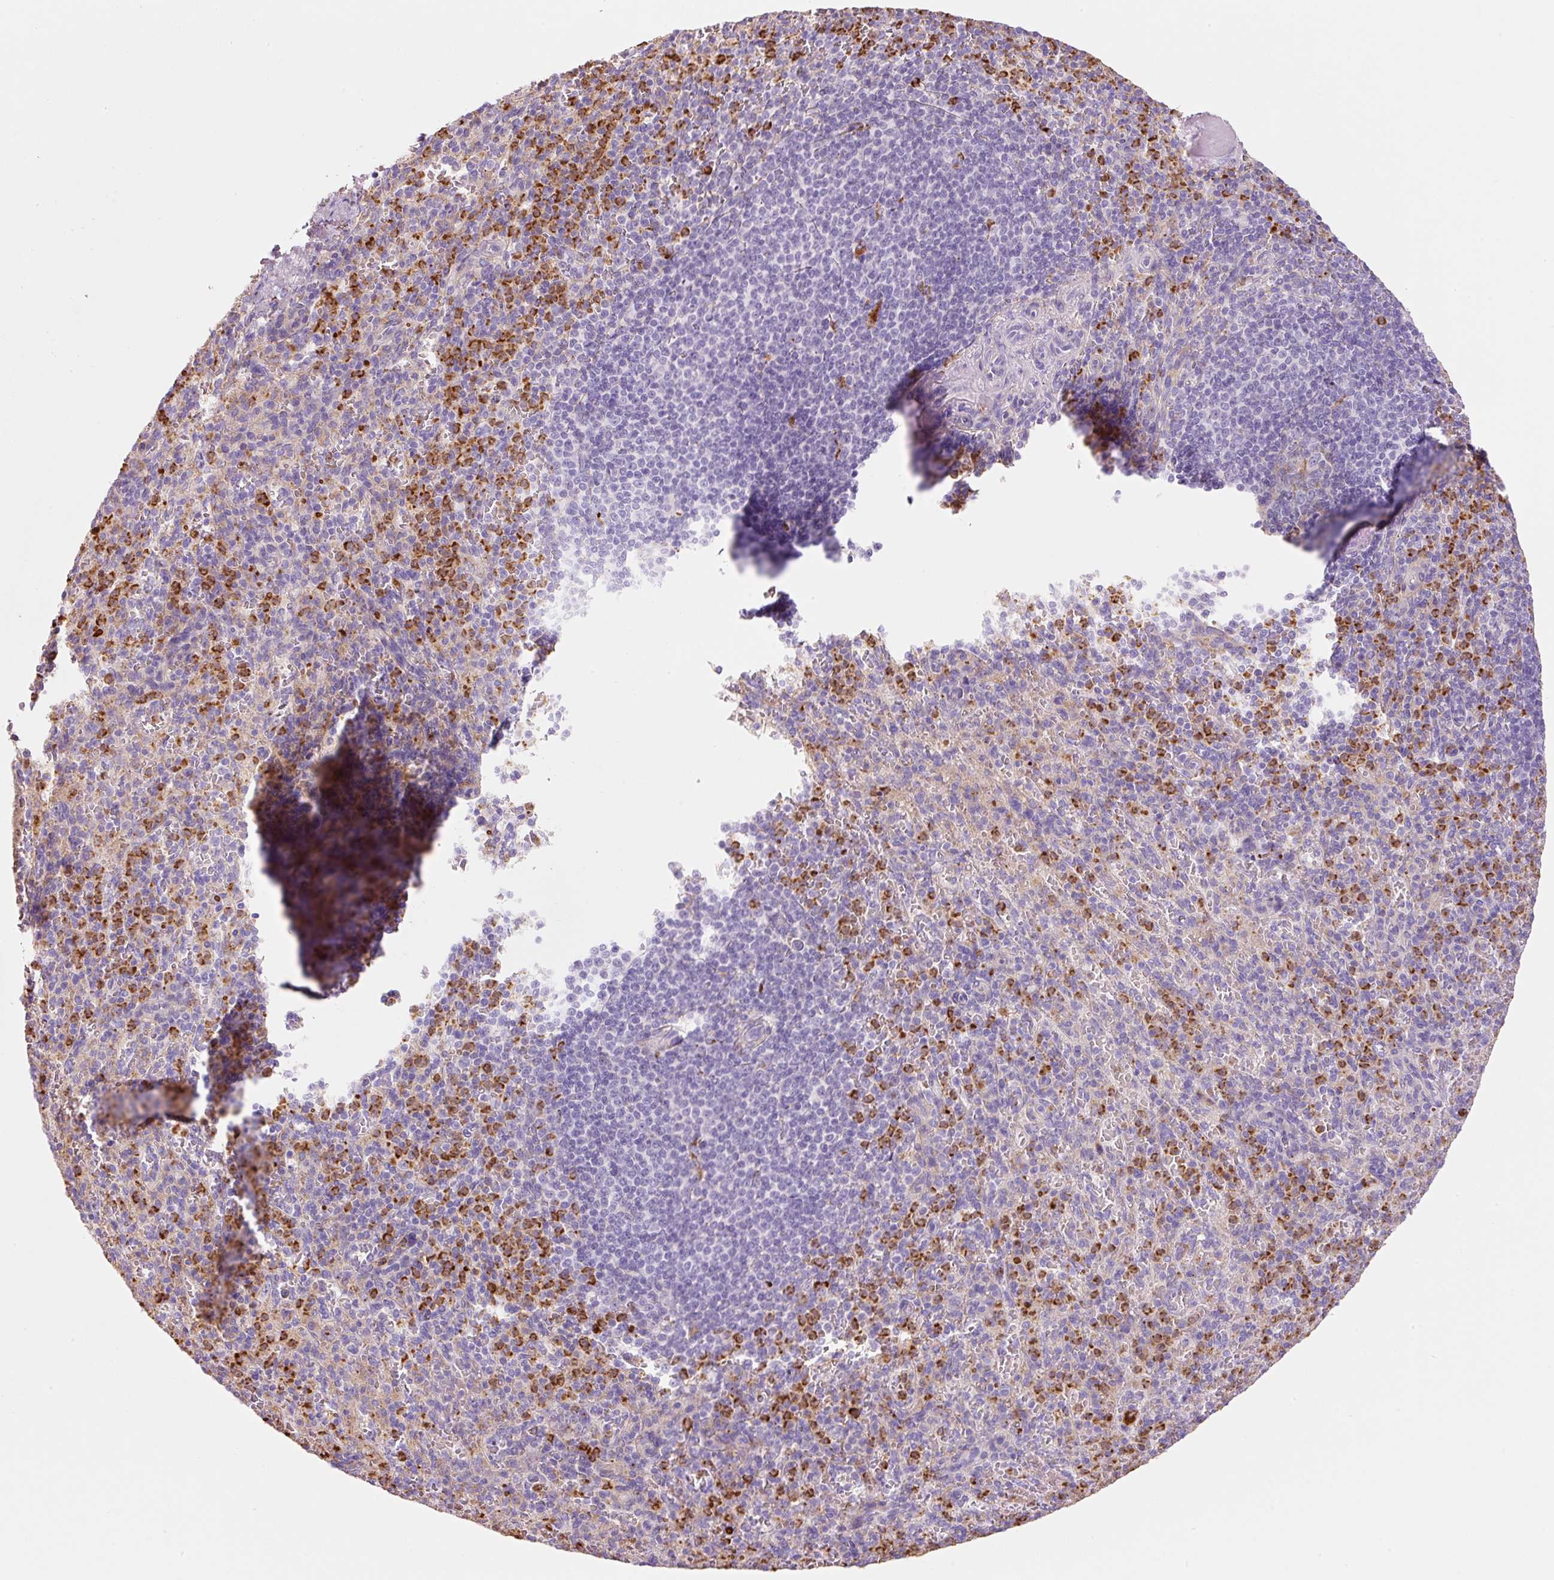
{"staining": {"intensity": "strong", "quantity": "<25%", "location": "cytoplasmic/membranous"}, "tissue": "spleen", "cell_type": "Cells in red pulp", "image_type": "normal", "snomed": [{"axis": "morphology", "description": "Normal tissue, NOS"}, {"axis": "topography", "description": "Spleen"}], "caption": "Immunohistochemistry (DAB) staining of normal spleen exhibits strong cytoplasmic/membranous protein staining in about <25% of cells in red pulp. The protein of interest is shown in brown color, while the nuclei are stained blue.", "gene": "TMC8", "patient": {"sex": "female", "age": 74}}